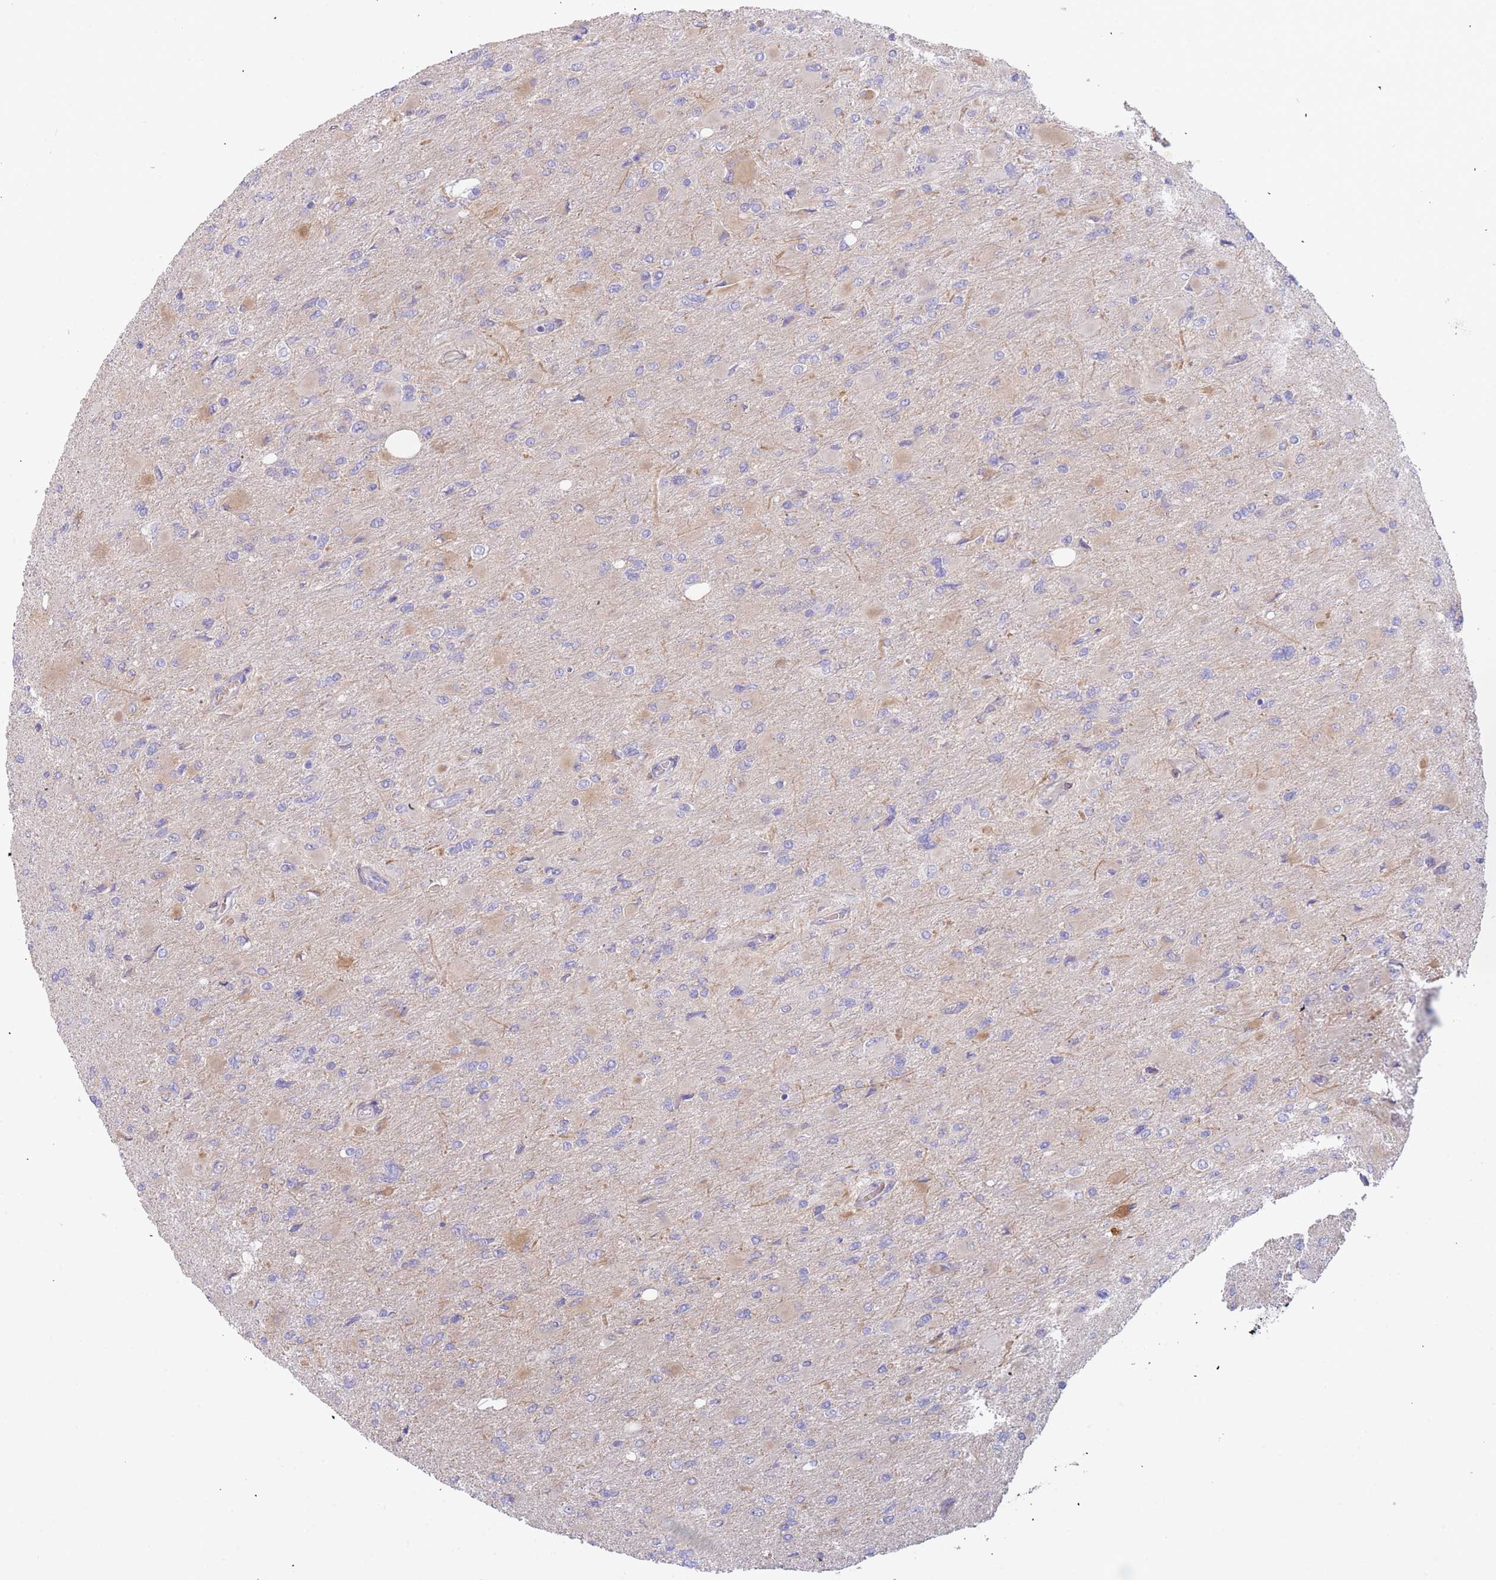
{"staining": {"intensity": "negative", "quantity": "none", "location": "none"}, "tissue": "glioma", "cell_type": "Tumor cells", "image_type": "cancer", "snomed": [{"axis": "morphology", "description": "Glioma, malignant, High grade"}, {"axis": "topography", "description": "Cerebral cortex"}], "caption": "Tumor cells show no significant protein positivity in glioma.", "gene": "SLC35E4", "patient": {"sex": "female", "age": 36}}